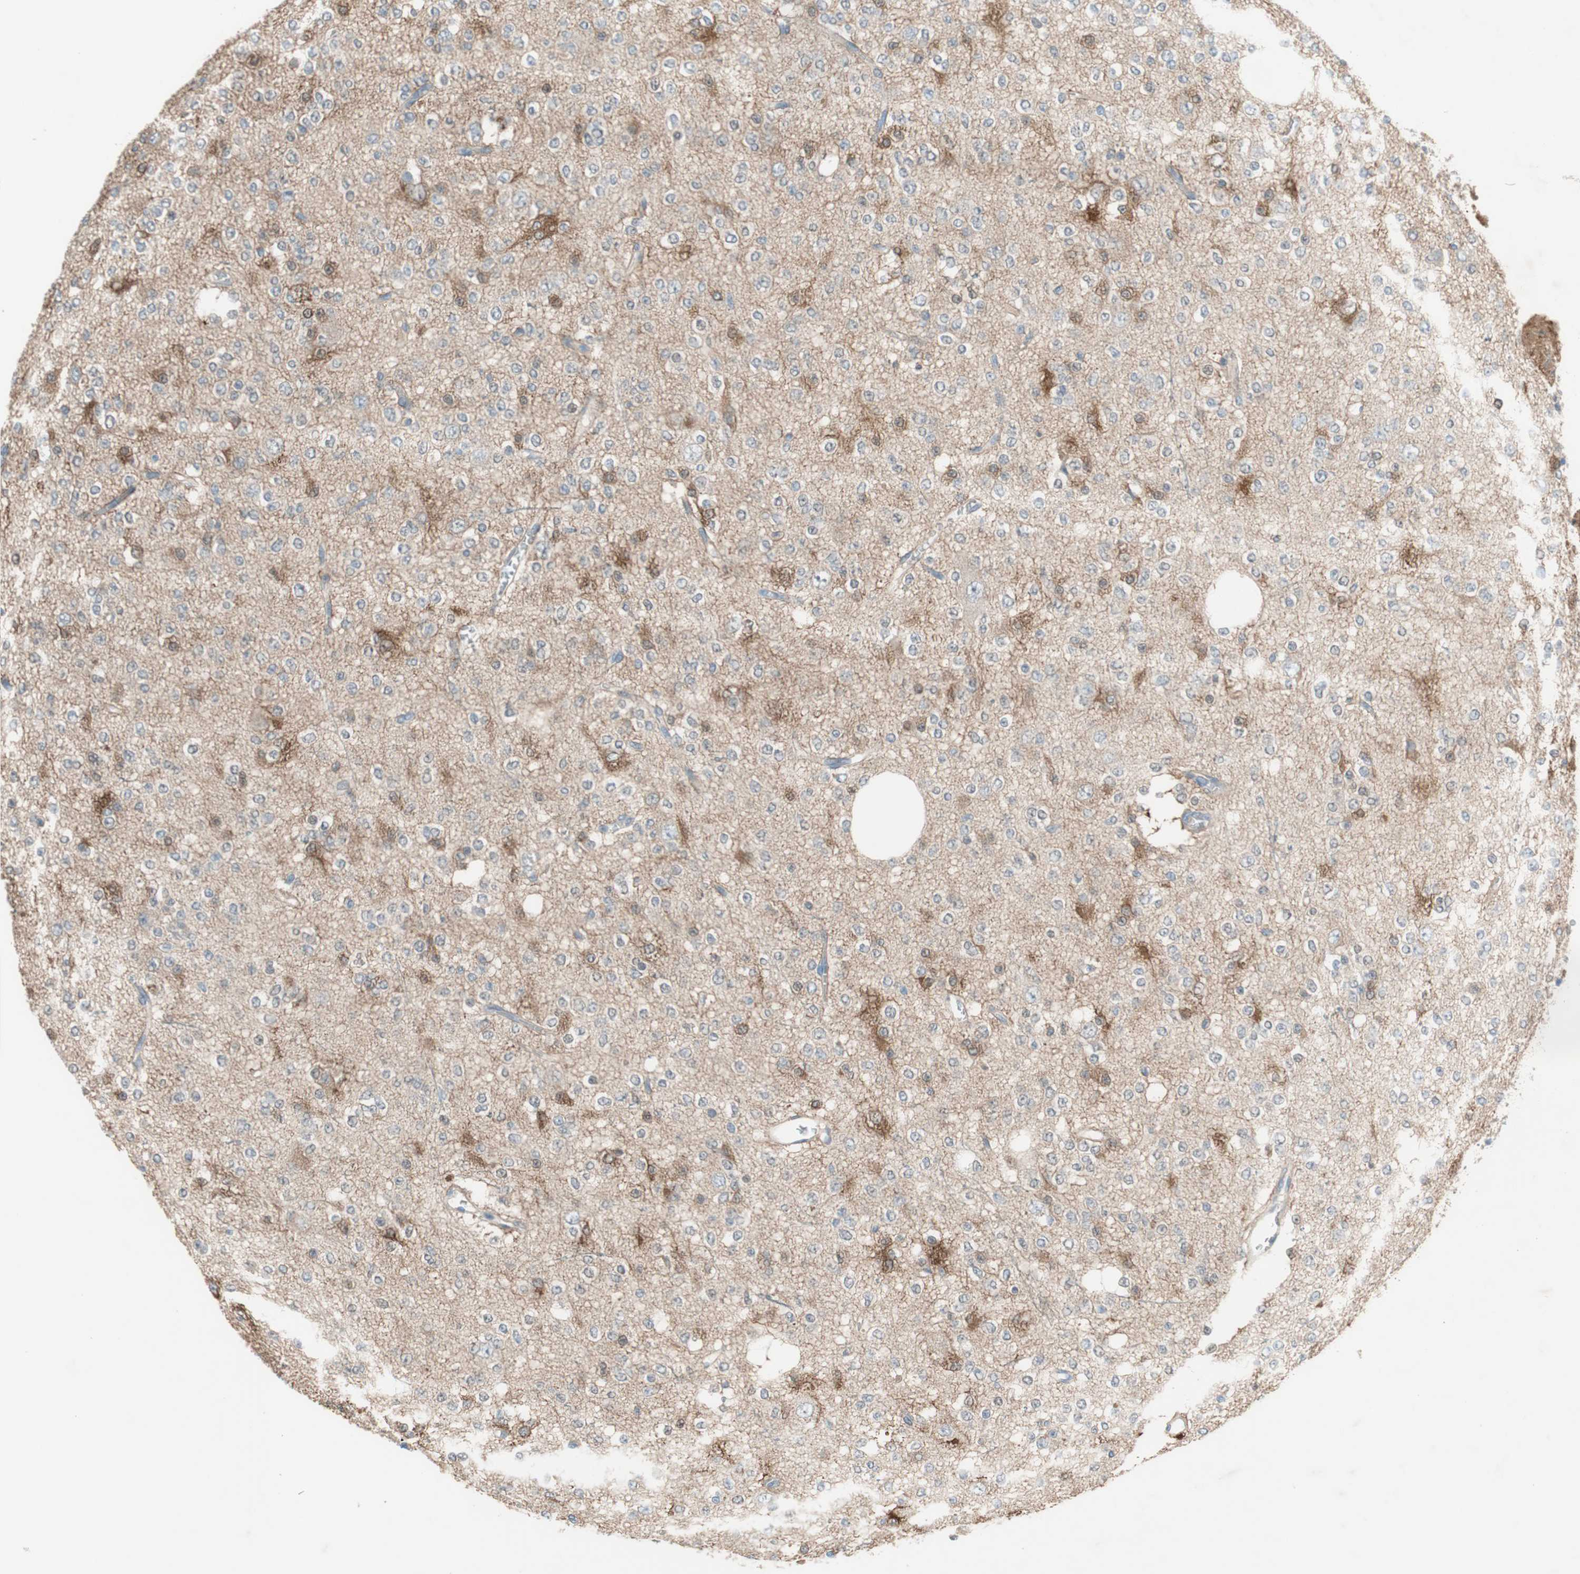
{"staining": {"intensity": "negative", "quantity": "none", "location": "none"}, "tissue": "glioma", "cell_type": "Tumor cells", "image_type": "cancer", "snomed": [{"axis": "morphology", "description": "Glioma, malignant, Low grade"}, {"axis": "topography", "description": "Brain"}], "caption": "High power microscopy micrograph of an immunohistochemistry (IHC) histopathology image of low-grade glioma (malignant), revealing no significant expression in tumor cells.", "gene": "GLUL", "patient": {"sex": "male", "age": 38}}